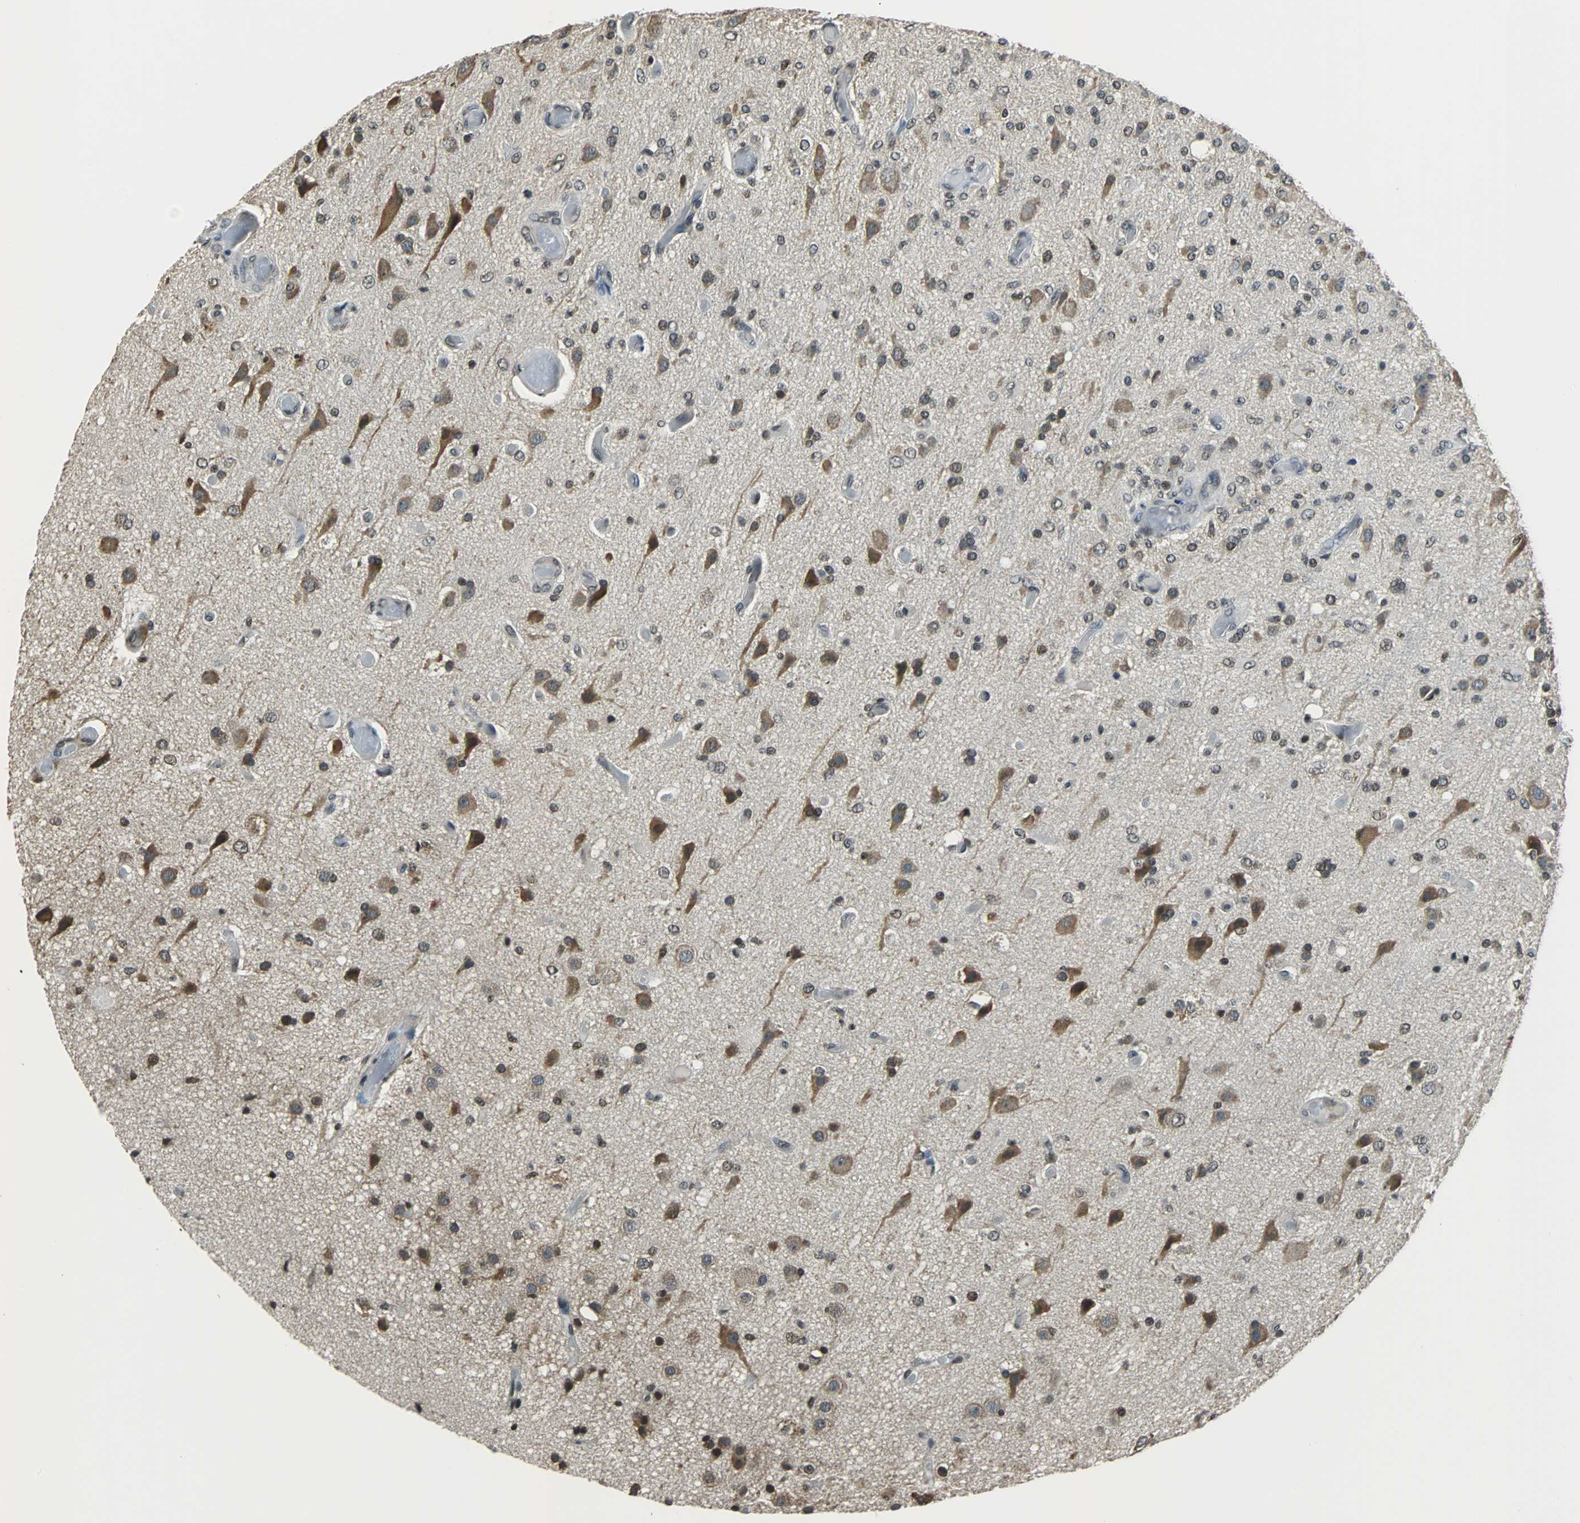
{"staining": {"intensity": "weak", "quantity": "25%-75%", "location": "nuclear"}, "tissue": "glioma", "cell_type": "Tumor cells", "image_type": "cancer", "snomed": [{"axis": "morphology", "description": "Normal tissue, NOS"}, {"axis": "morphology", "description": "Glioma, malignant, High grade"}, {"axis": "topography", "description": "Cerebral cortex"}], "caption": "Protein analysis of high-grade glioma (malignant) tissue demonstrates weak nuclear positivity in approximately 25%-75% of tumor cells.", "gene": "REST", "patient": {"sex": "male", "age": 77}}